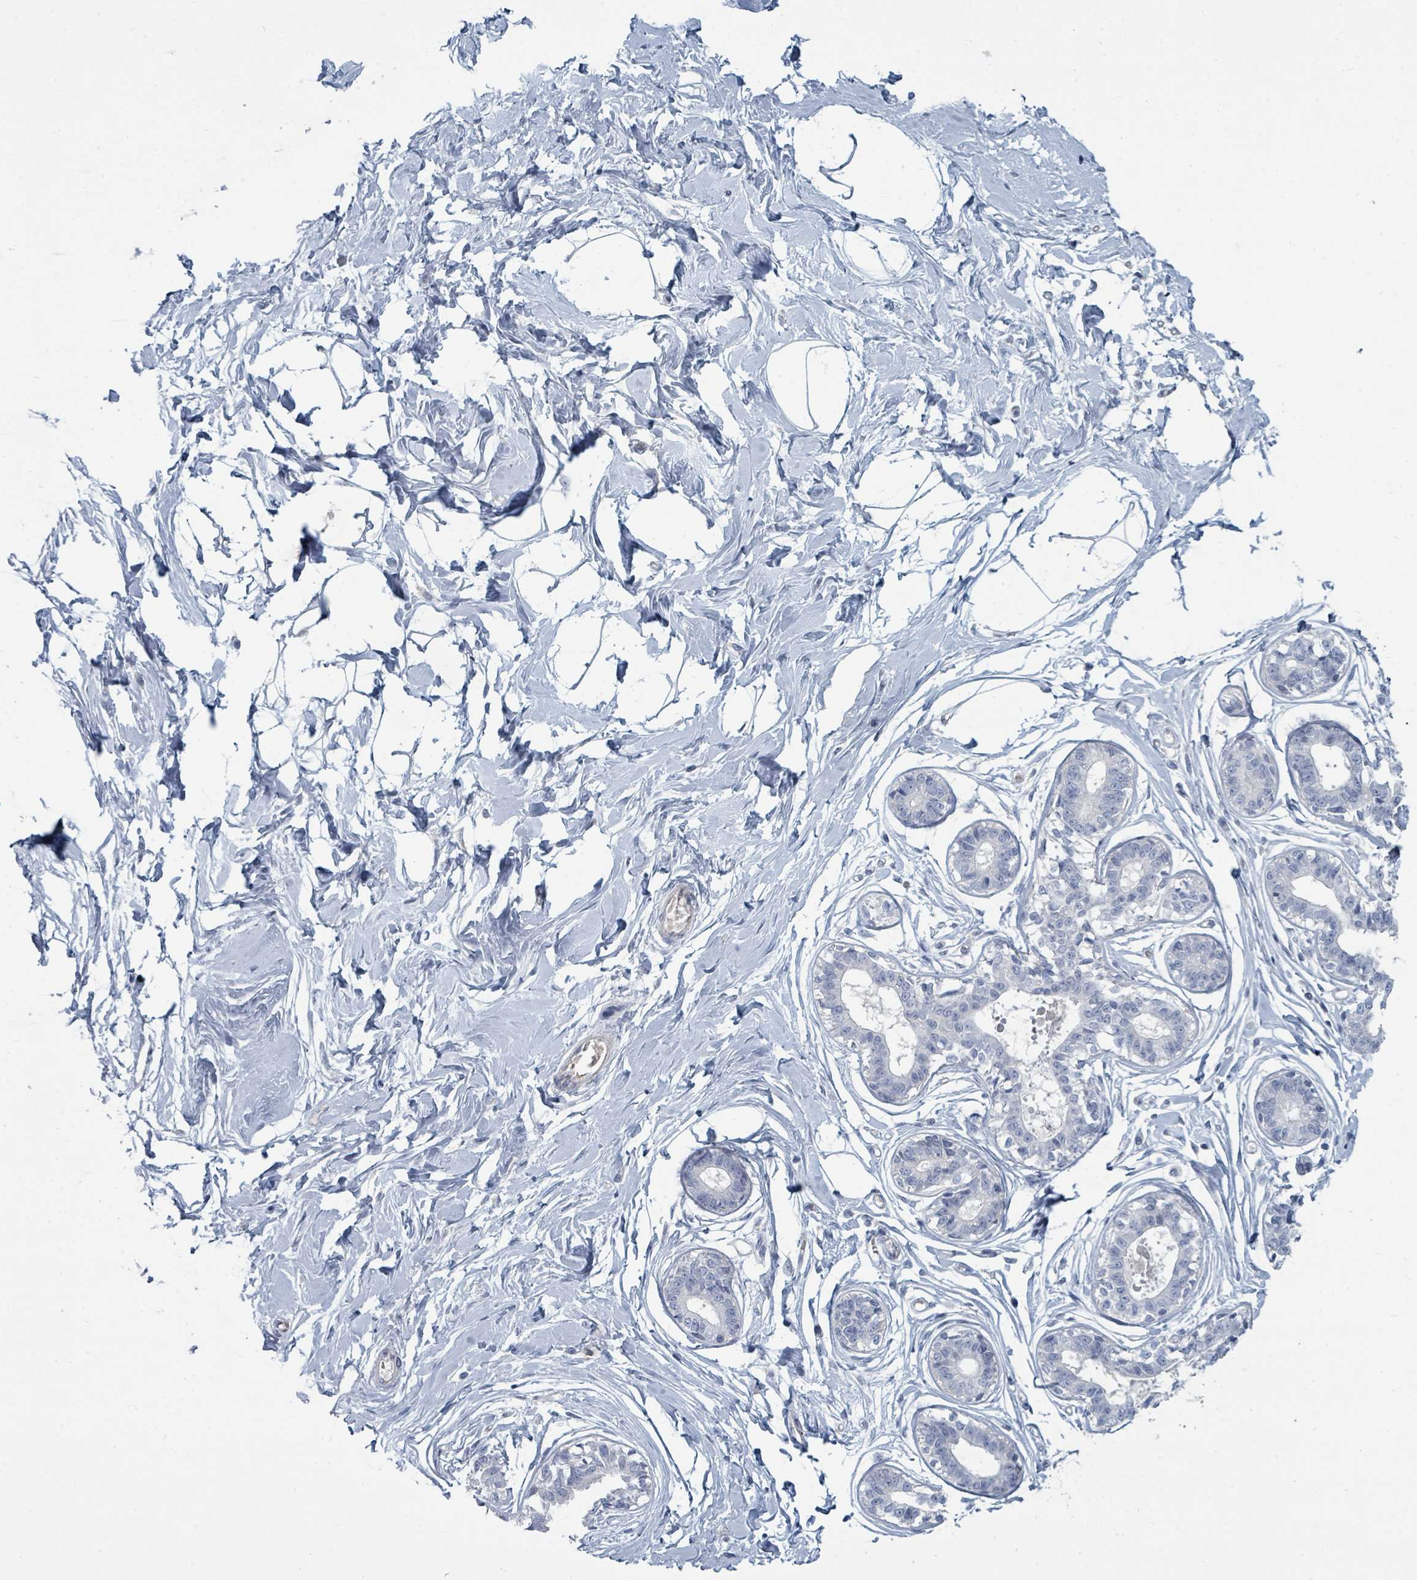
{"staining": {"intensity": "negative", "quantity": "none", "location": "none"}, "tissue": "breast", "cell_type": "Adipocytes", "image_type": "normal", "snomed": [{"axis": "morphology", "description": "Normal tissue, NOS"}, {"axis": "topography", "description": "Breast"}], "caption": "The photomicrograph exhibits no significant staining in adipocytes of breast.", "gene": "SLC25A45", "patient": {"sex": "female", "age": 45}}